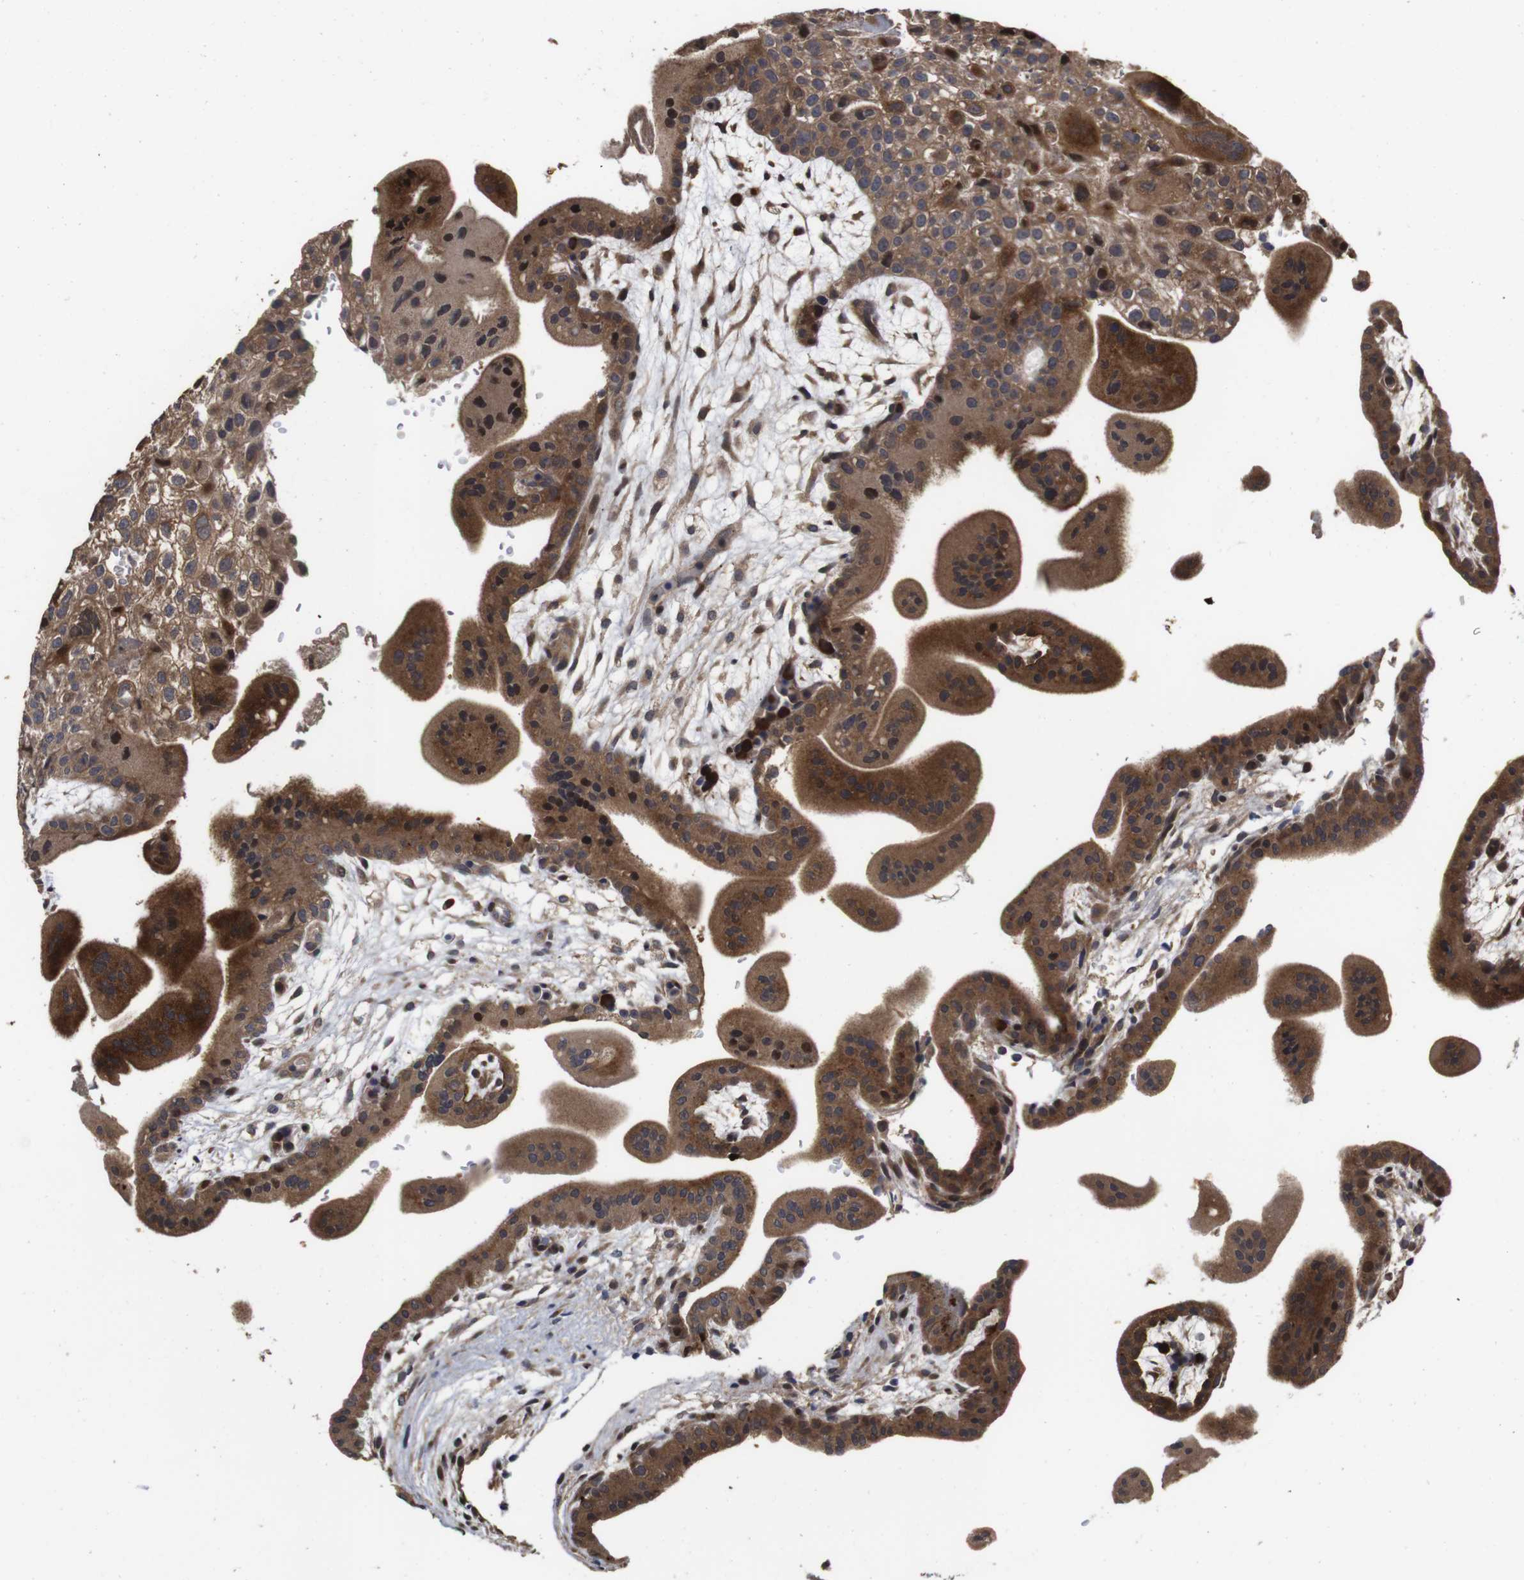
{"staining": {"intensity": "strong", "quantity": ">75%", "location": "cytoplasmic/membranous"}, "tissue": "placenta", "cell_type": "Trophoblastic cells", "image_type": "normal", "snomed": [{"axis": "morphology", "description": "Normal tissue, NOS"}, {"axis": "topography", "description": "Placenta"}], "caption": "DAB (3,3'-diaminobenzidine) immunohistochemical staining of benign human placenta exhibits strong cytoplasmic/membranous protein expression in about >75% of trophoblastic cells. Nuclei are stained in blue.", "gene": "PTPN14", "patient": {"sex": "female", "age": 35}}